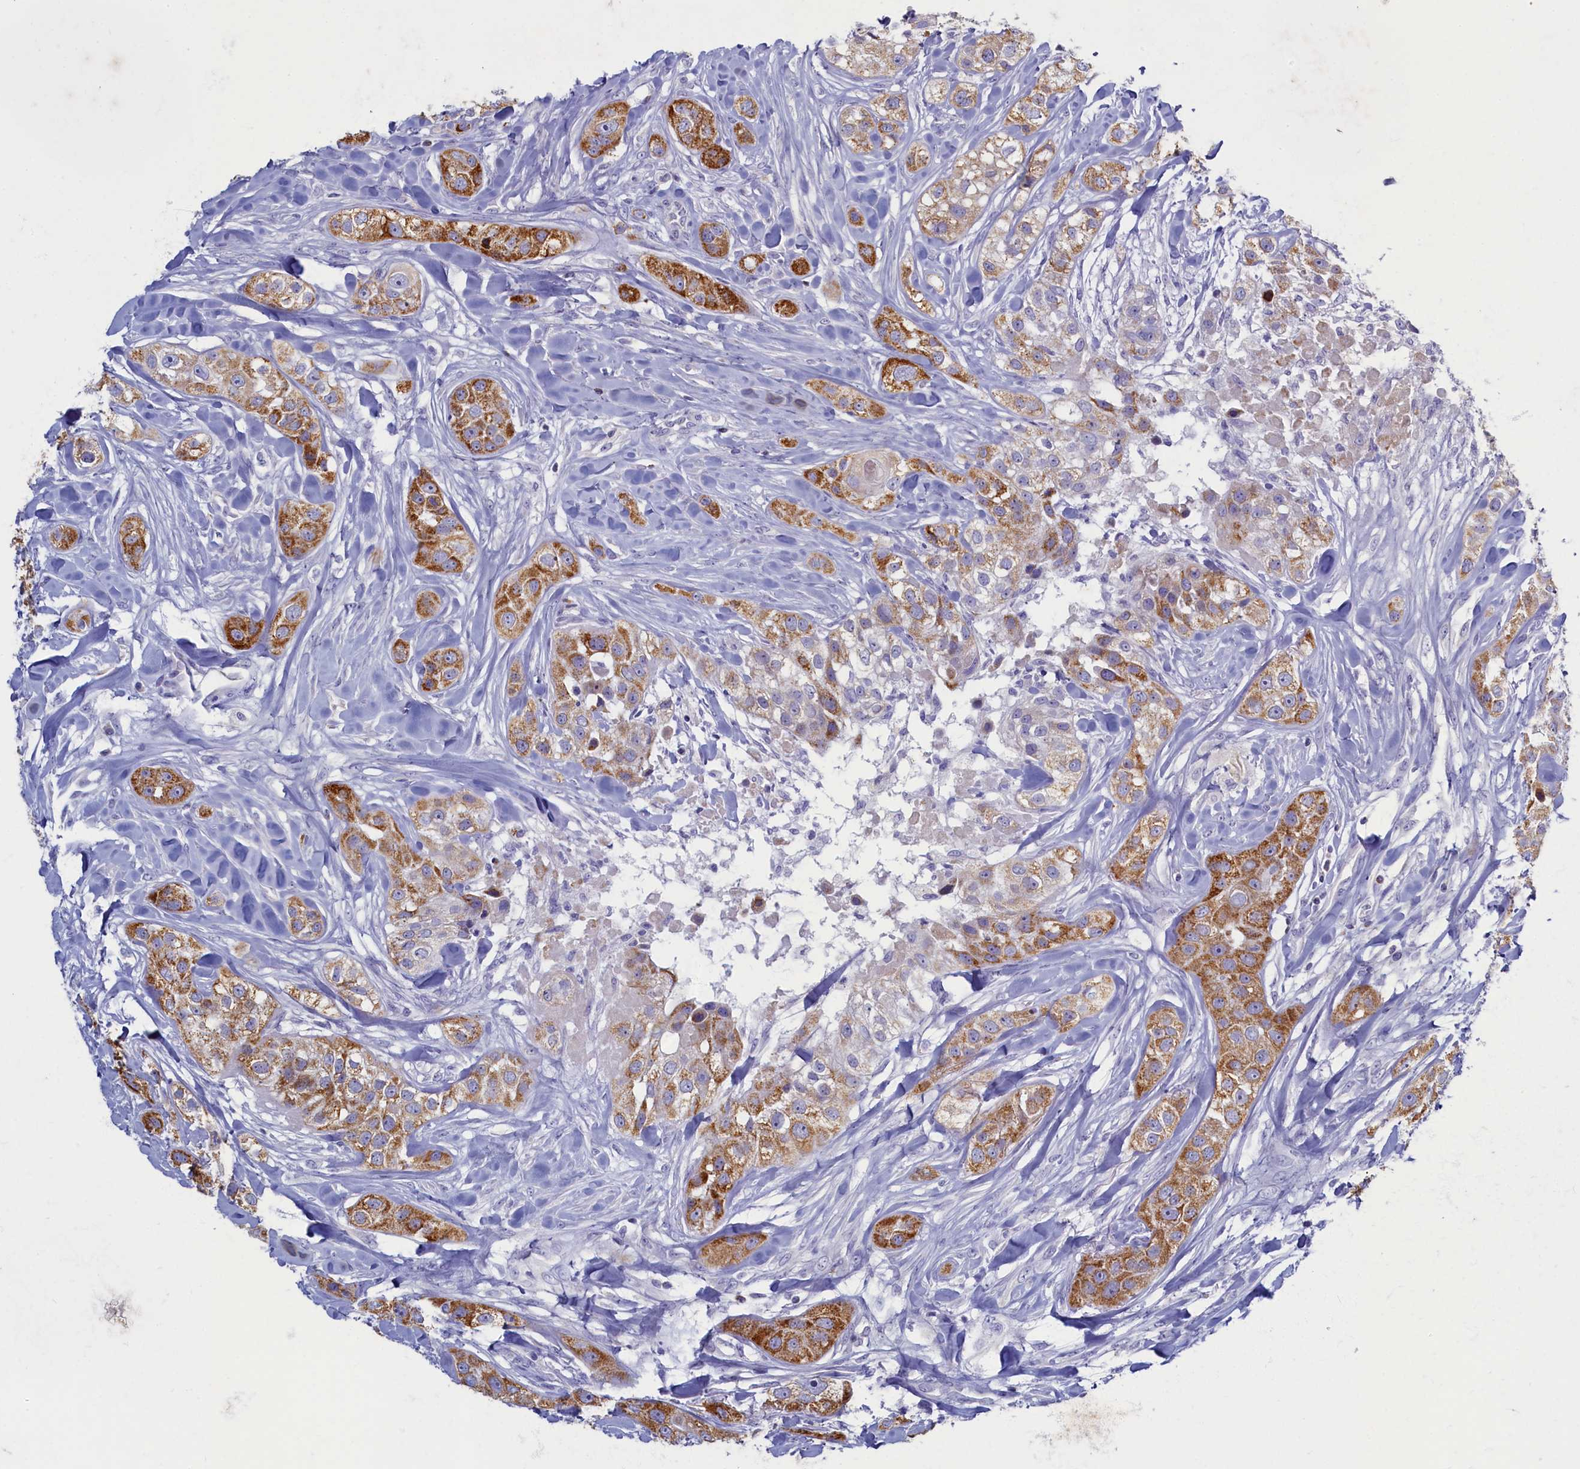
{"staining": {"intensity": "moderate", "quantity": ">75%", "location": "cytoplasmic/membranous"}, "tissue": "head and neck cancer", "cell_type": "Tumor cells", "image_type": "cancer", "snomed": [{"axis": "morphology", "description": "Normal tissue, NOS"}, {"axis": "morphology", "description": "Squamous cell carcinoma, NOS"}, {"axis": "topography", "description": "Skeletal muscle"}, {"axis": "topography", "description": "Head-Neck"}], "caption": "Moderate cytoplasmic/membranous protein staining is appreciated in approximately >75% of tumor cells in head and neck squamous cell carcinoma. (brown staining indicates protein expression, while blue staining denotes nuclei).", "gene": "OCIAD2", "patient": {"sex": "male", "age": 51}}